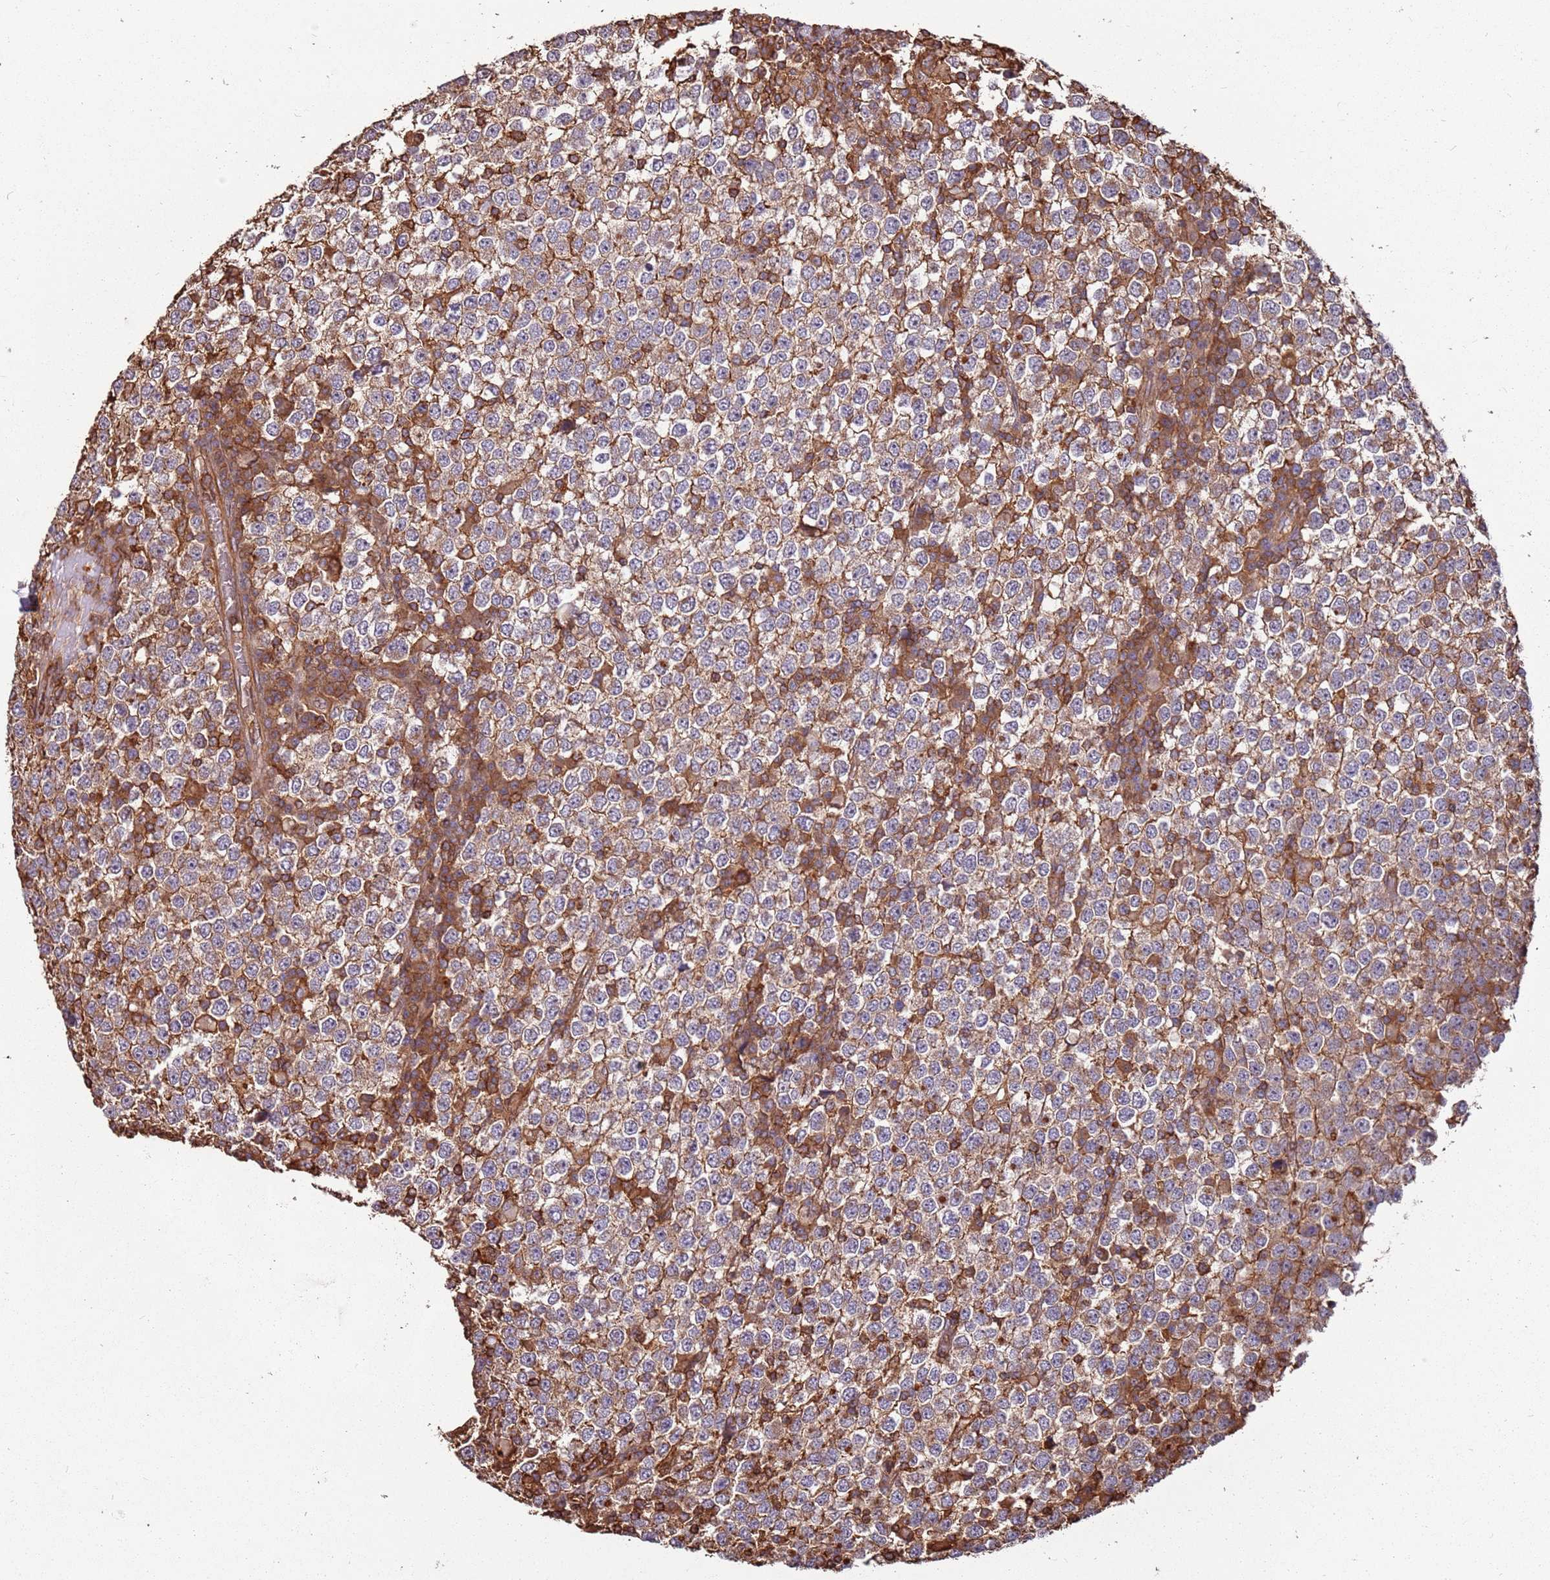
{"staining": {"intensity": "moderate", "quantity": ">75%", "location": "cytoplasmic/membranous"}, "tissue": "testis cancer", "cell_type": "Tumor cells", "image_type": "cancer", "snomed": [{"axis": "morphology", "description": "Seminoma, NOS"}, {"axis": "topography", "description": "Testis"}], "caption": "The histopathology image displays a brown stain indicating the presence of a protein in the cytoplasmic/membranous of tumor cells in testis seminoma.", "gene": "ACVR2A", "patient": {"sex": "male", "age": 65}}